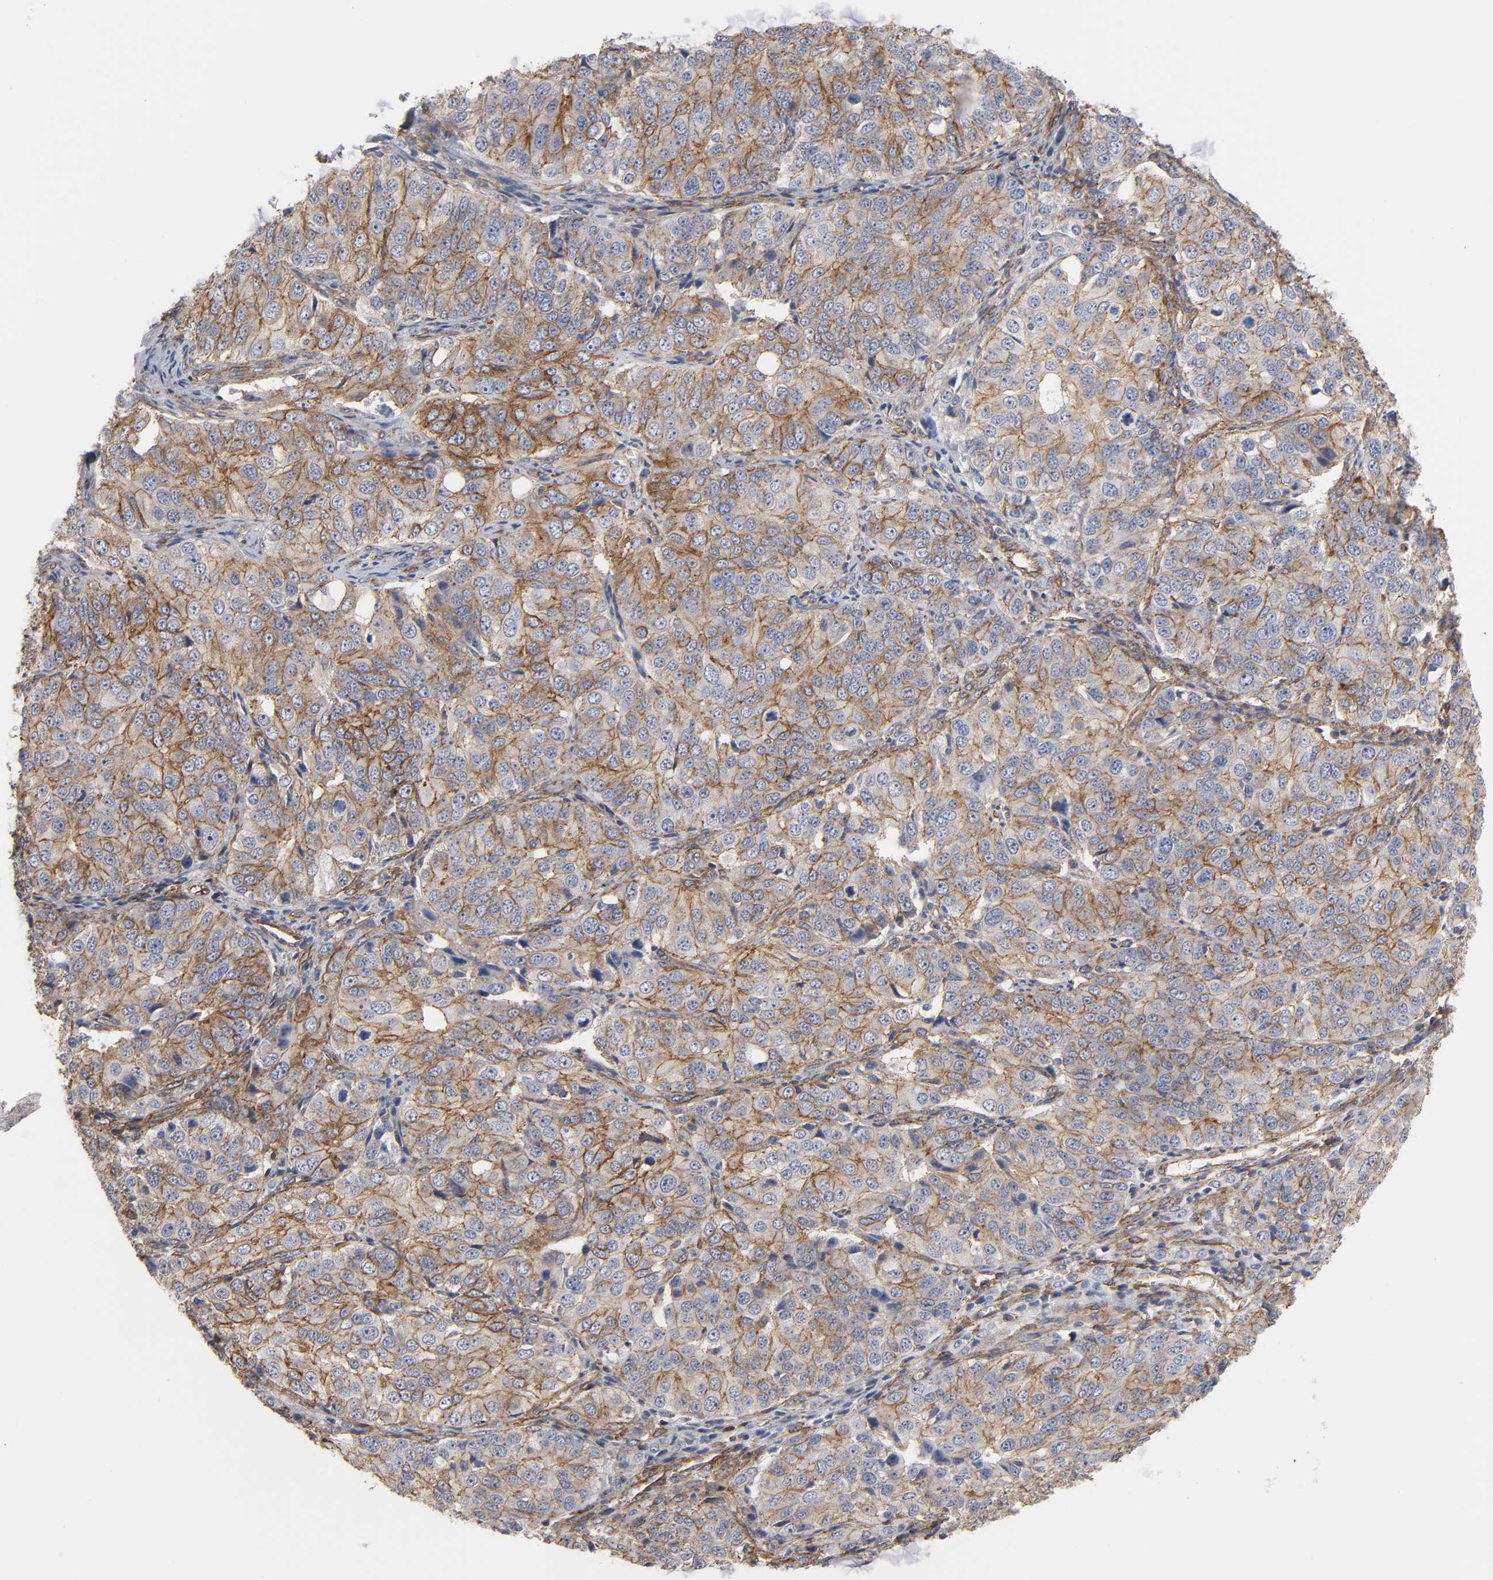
{"staining": {"intensity": "moderate", "quantity": ">75%", "location": "cytoplasmic/membranous"}, "tissue": "ovarian cancer", "cell_type": "Tumor cells", "image_type": "cancer", "snomed": [{"axis": "morphology", "description": "Carcinoma, endometroid"}, {"axis": "topography", "description": "Ovary"}], "caption": "Moderate cytoplasmic/membranous positivity is identified in about >75% of tumor cells in endometroid carcinoma (ovarian). The protein of interest is shown in brown color, while the nuclei are stained blue.", "gene": "SPTAN1", "patient": {"sex": "female", "age": 51}}